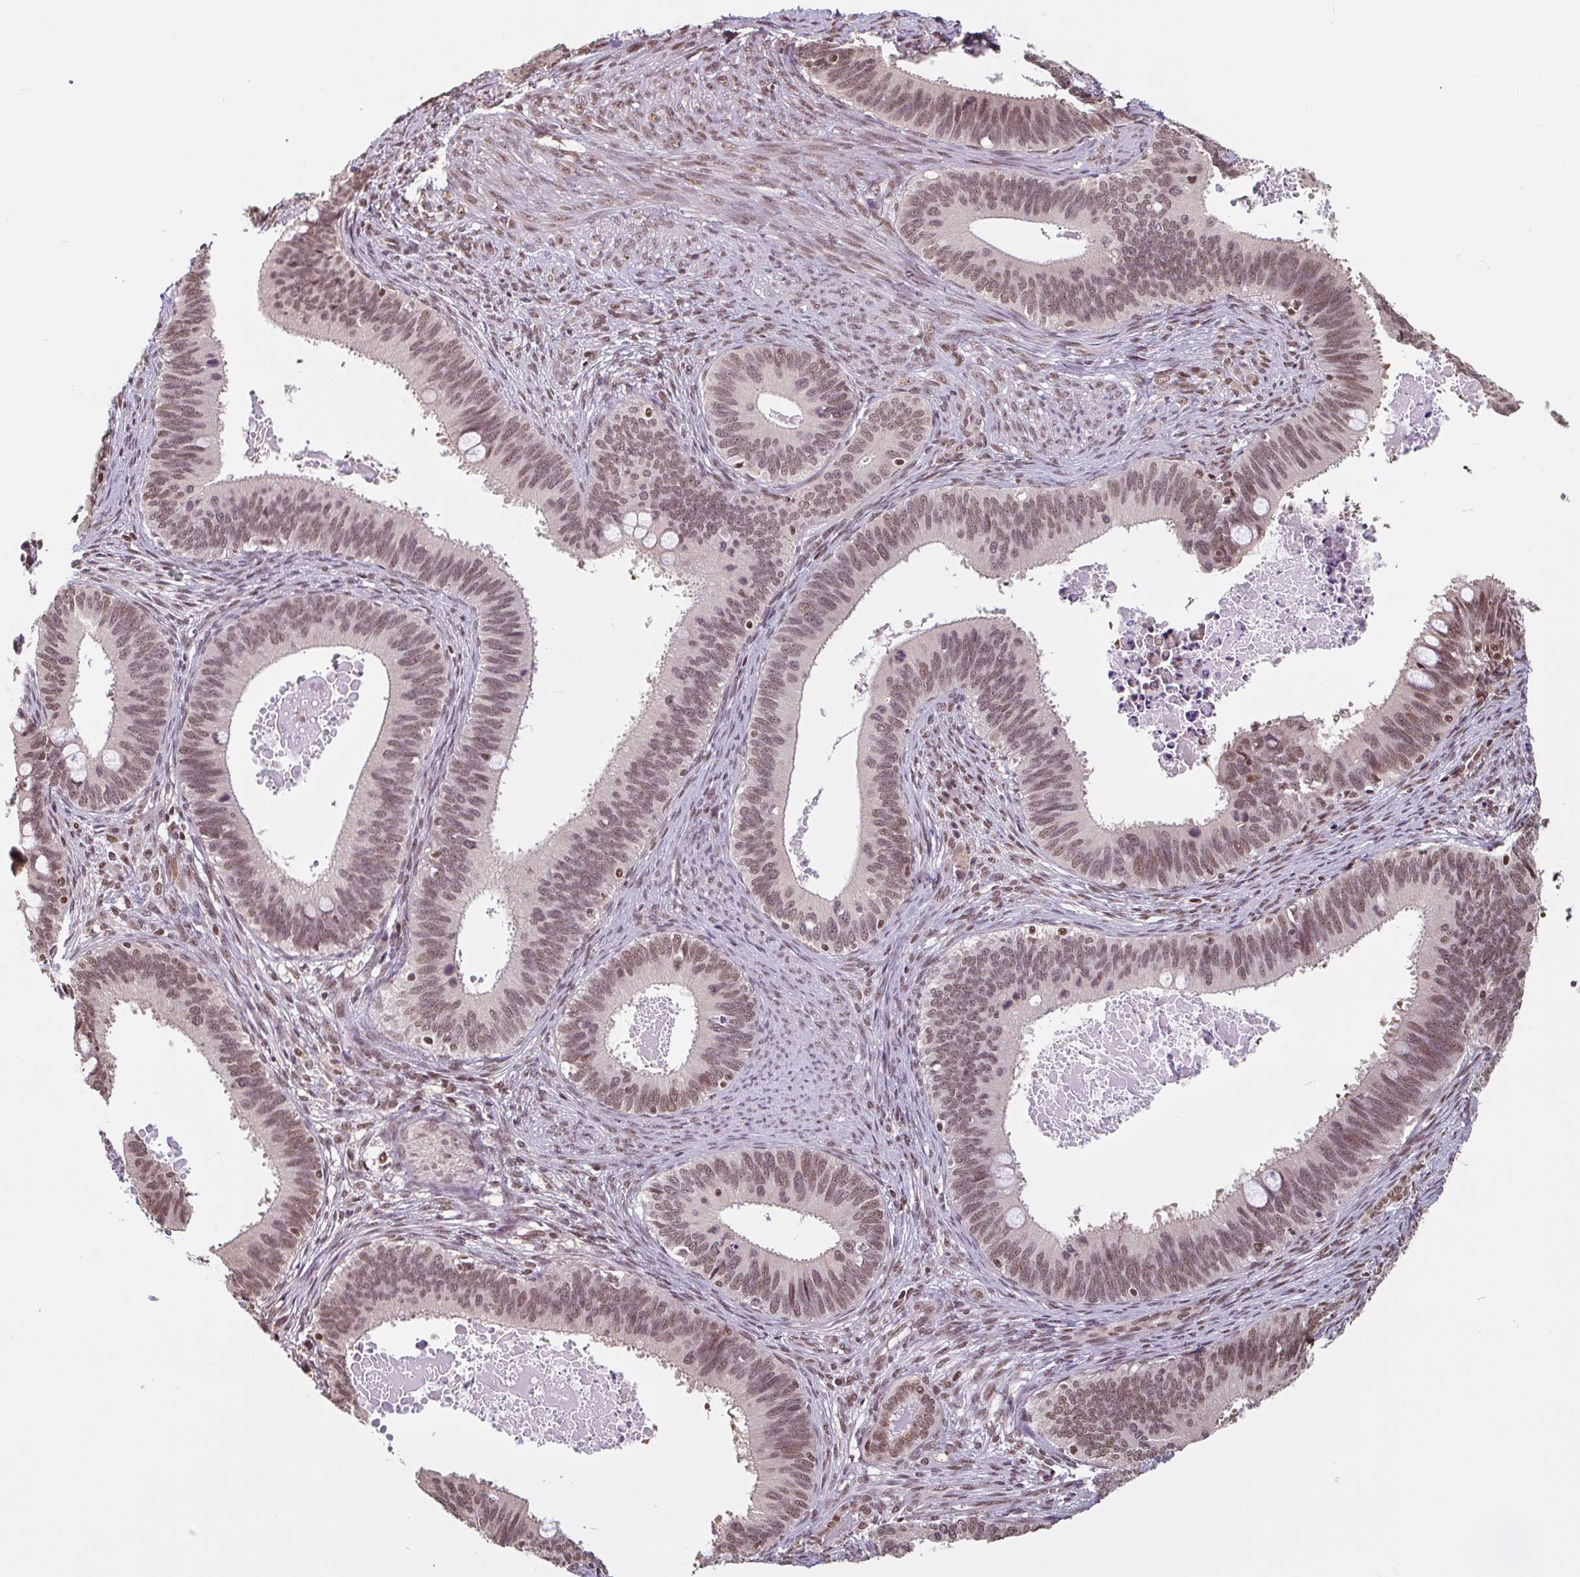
{"staining": {"intensity": "moderate", "quantity": ">75%", "location": "nuclear"}, "tissue": "cervical cancer", "cell_type": "Tumor cells", "image_type": "cancer", "snomed": [{"axis": "morphology", "description": "Adenocarcinoma, NOS"}, {"axis": "topography", "description": "Cervix"}], "caption": "A photomicrograph of human cervical adenocarcinoma stained for a protein reveals moderate nuclear brown staining in tumor cells.", "gene": "DR1", "patient": {"sex": "female", "age": 42}}